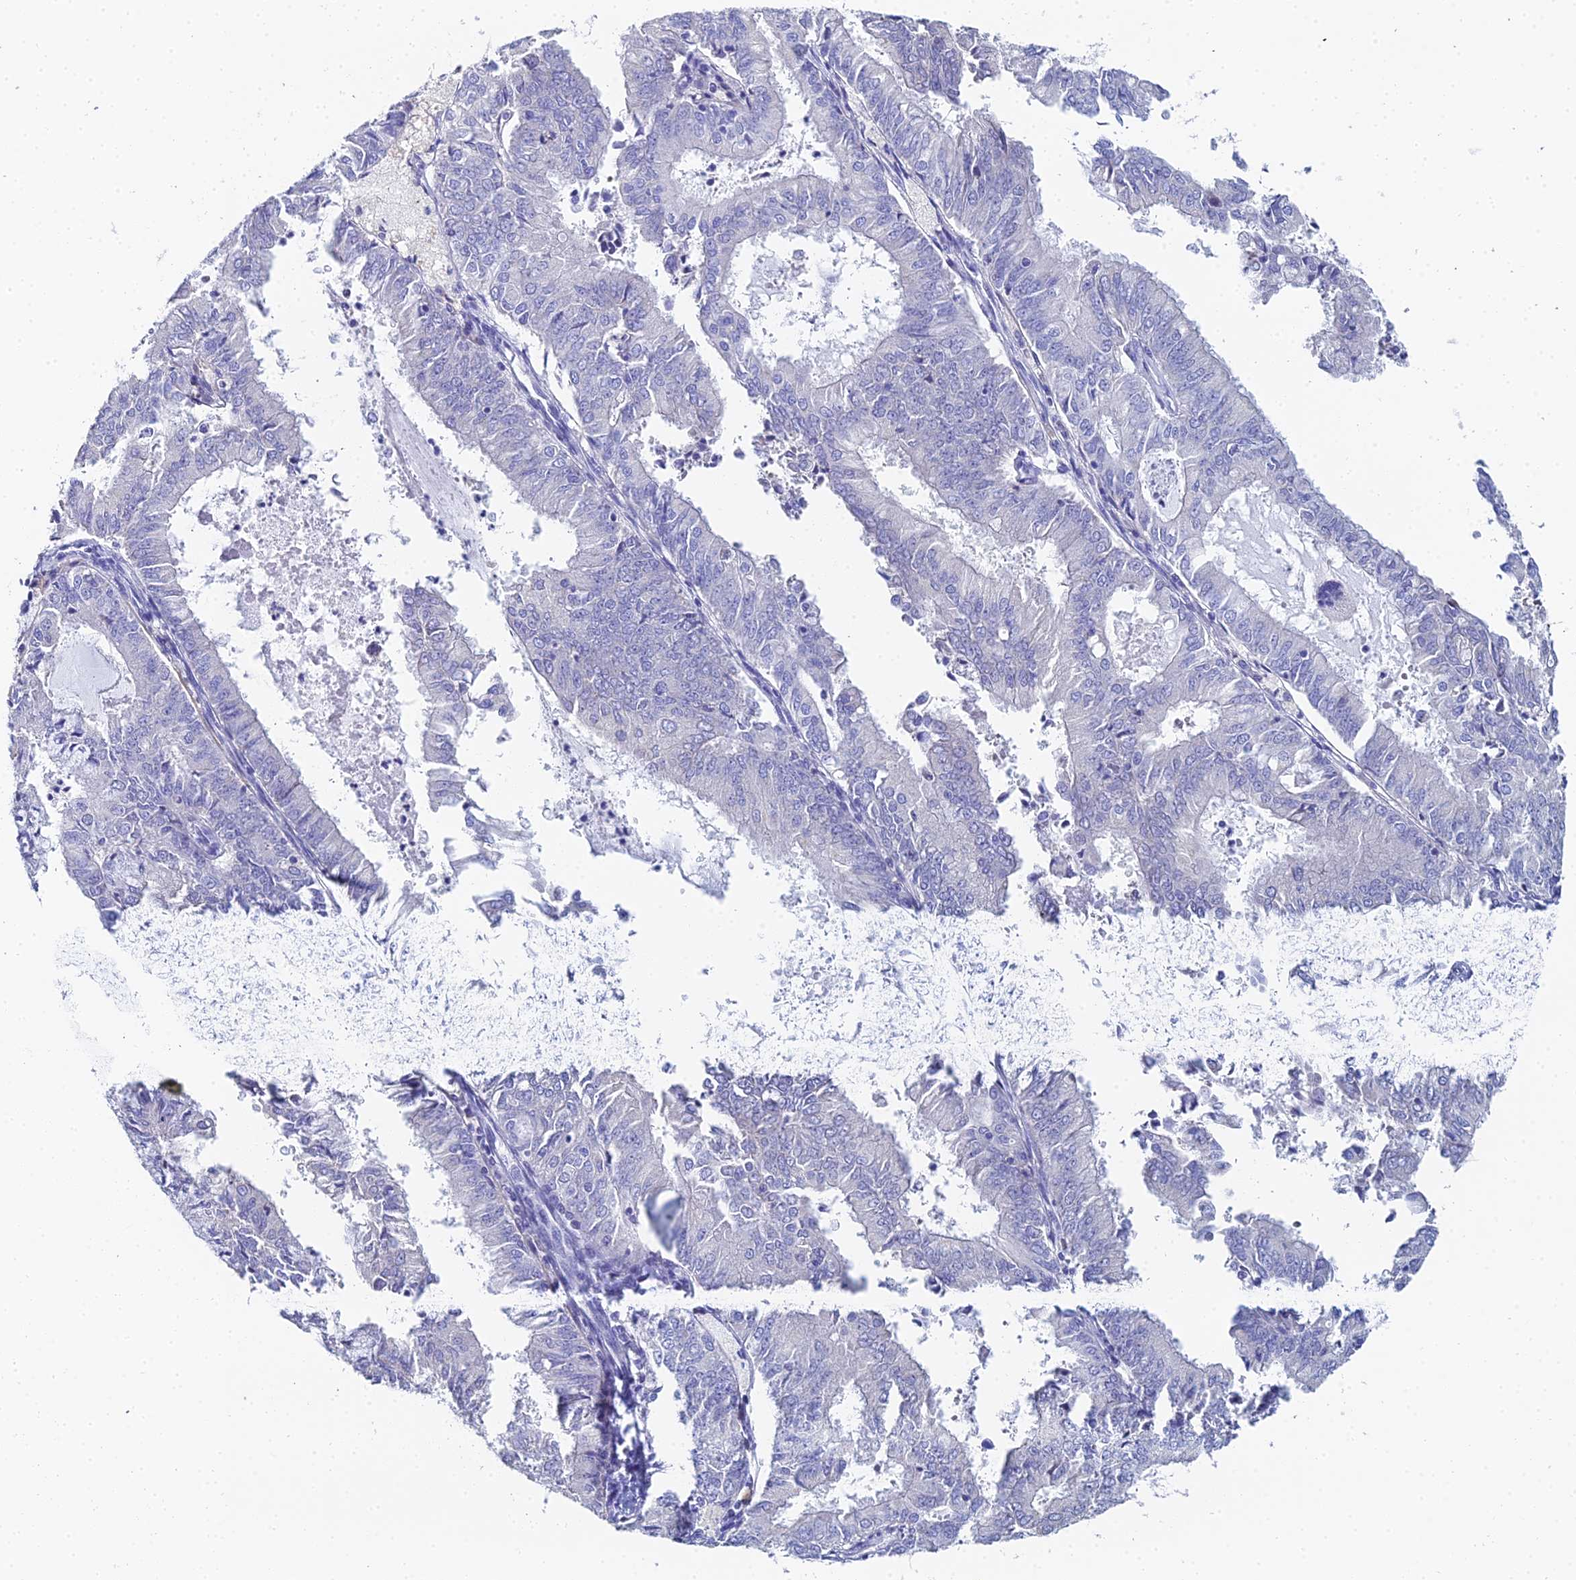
{"staining": {"intensity": "negative", "quantity": "none", "location": "none"}, "tissue": "endometrial cancer", "cell_type": "Tumor cells", "image_type": "cancer", "snomed": [{"axis": "morphology", "description": "Adenocarcinoma, NOS"}, {"axis": "topography", "description": "Endometrium"}], "caption": "Adenocarcinoma (endometrial) was stained to show a protein in brown. There is no significant staining in tumor cells. (Stains: DAB (3,3'-diaminobenzidine) immunohistochemistry (IHC) with hematoxylin counter stain, Microscopy: brightfield microscopy at high magnification).", "gene": "OCM", "patient": {"sex": "female", "age": 57}}